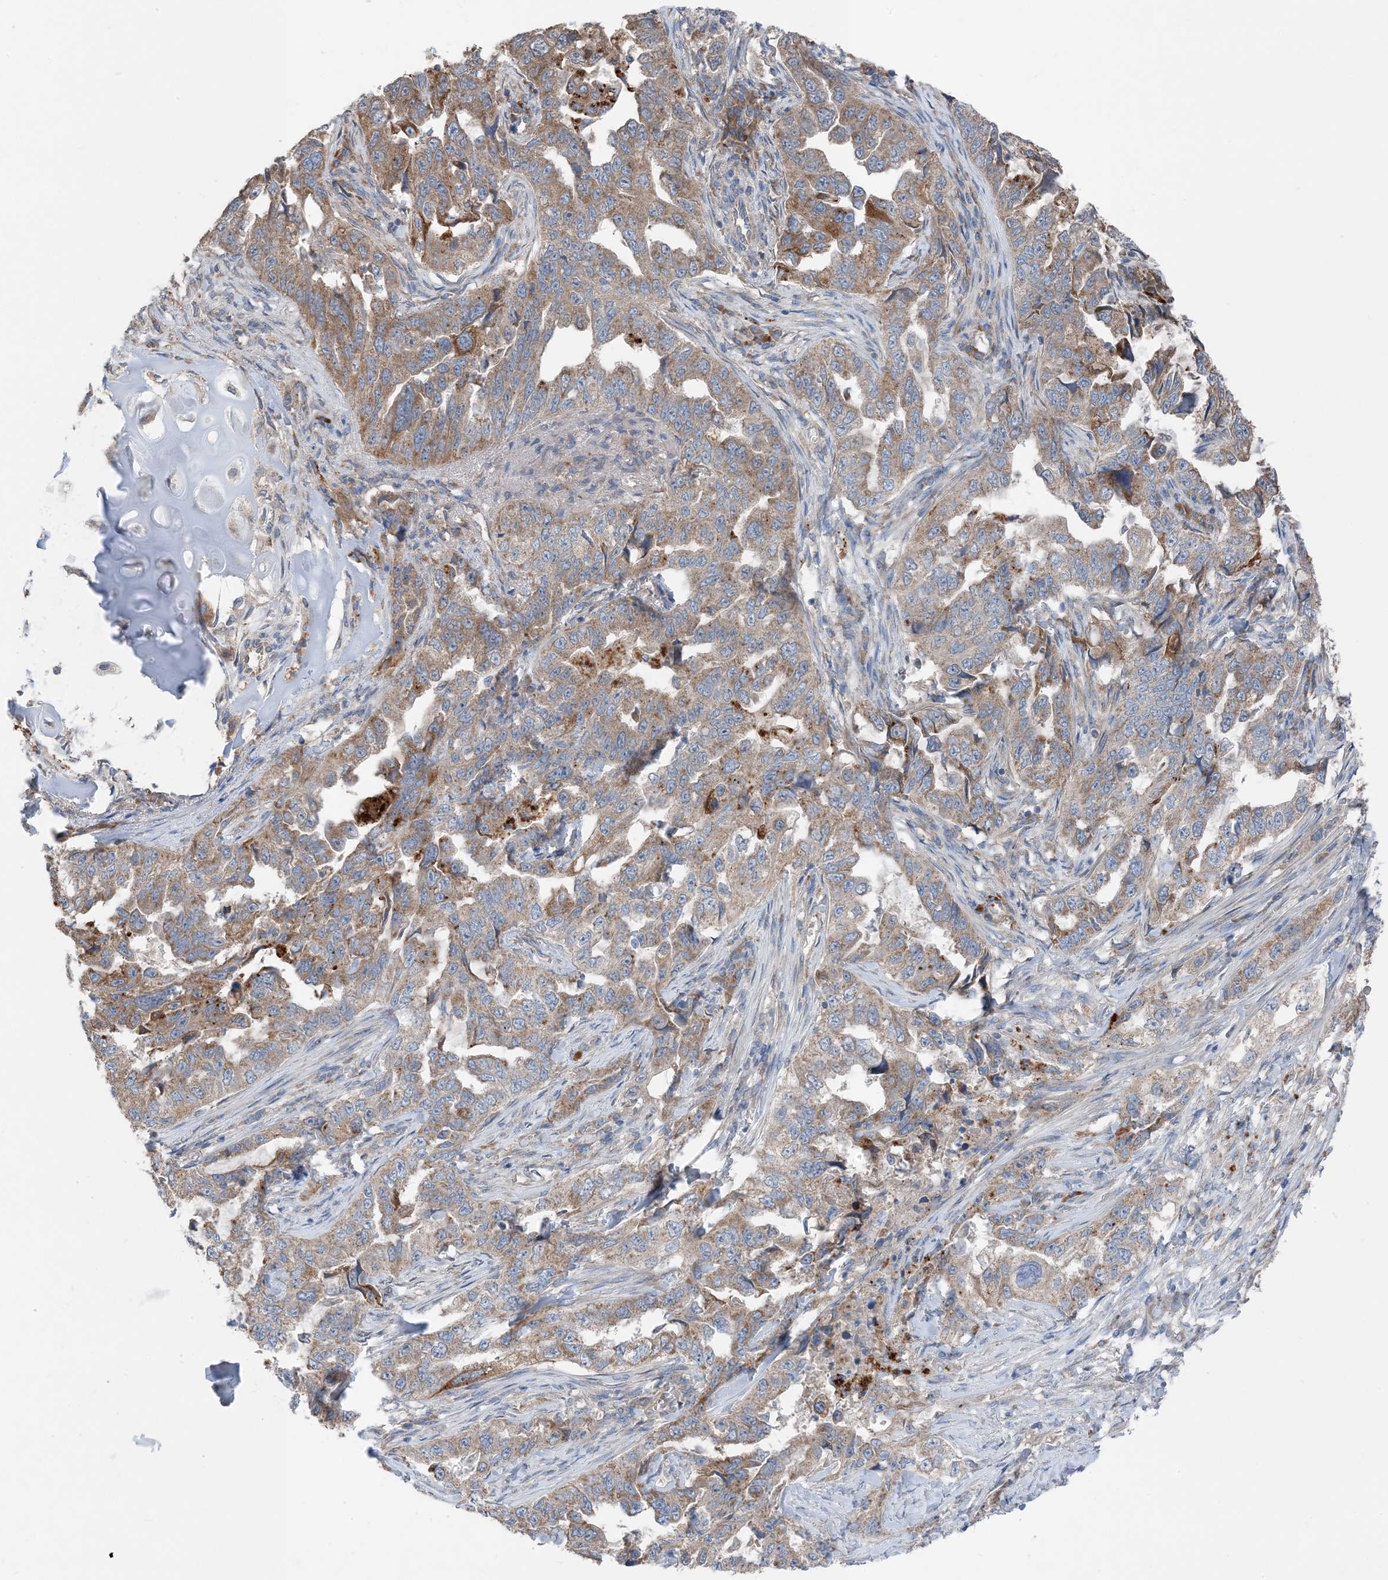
{"staining": {"intensity": "moderate", "quantity": ">75%", "location": "cytoplasmic/membranous"}, "tissue": "lung cancer", "cell_type": "Tumor cells", "image_type": "cancer", "snomed": [{"axis": "morphology", "description": "Adenocarcinoma, NOS"}, {"axis": "topography", "description": "Lung"}], "caption": "Immunohistochemical staining of human lung adenocarcinoma demonstrates medium levels of moderate cytoplasmic/membranous protein positivity in approximately >75% of tumor cells.", "gene": "DHX30", "patient": {"sex": "female", "age": 51}}